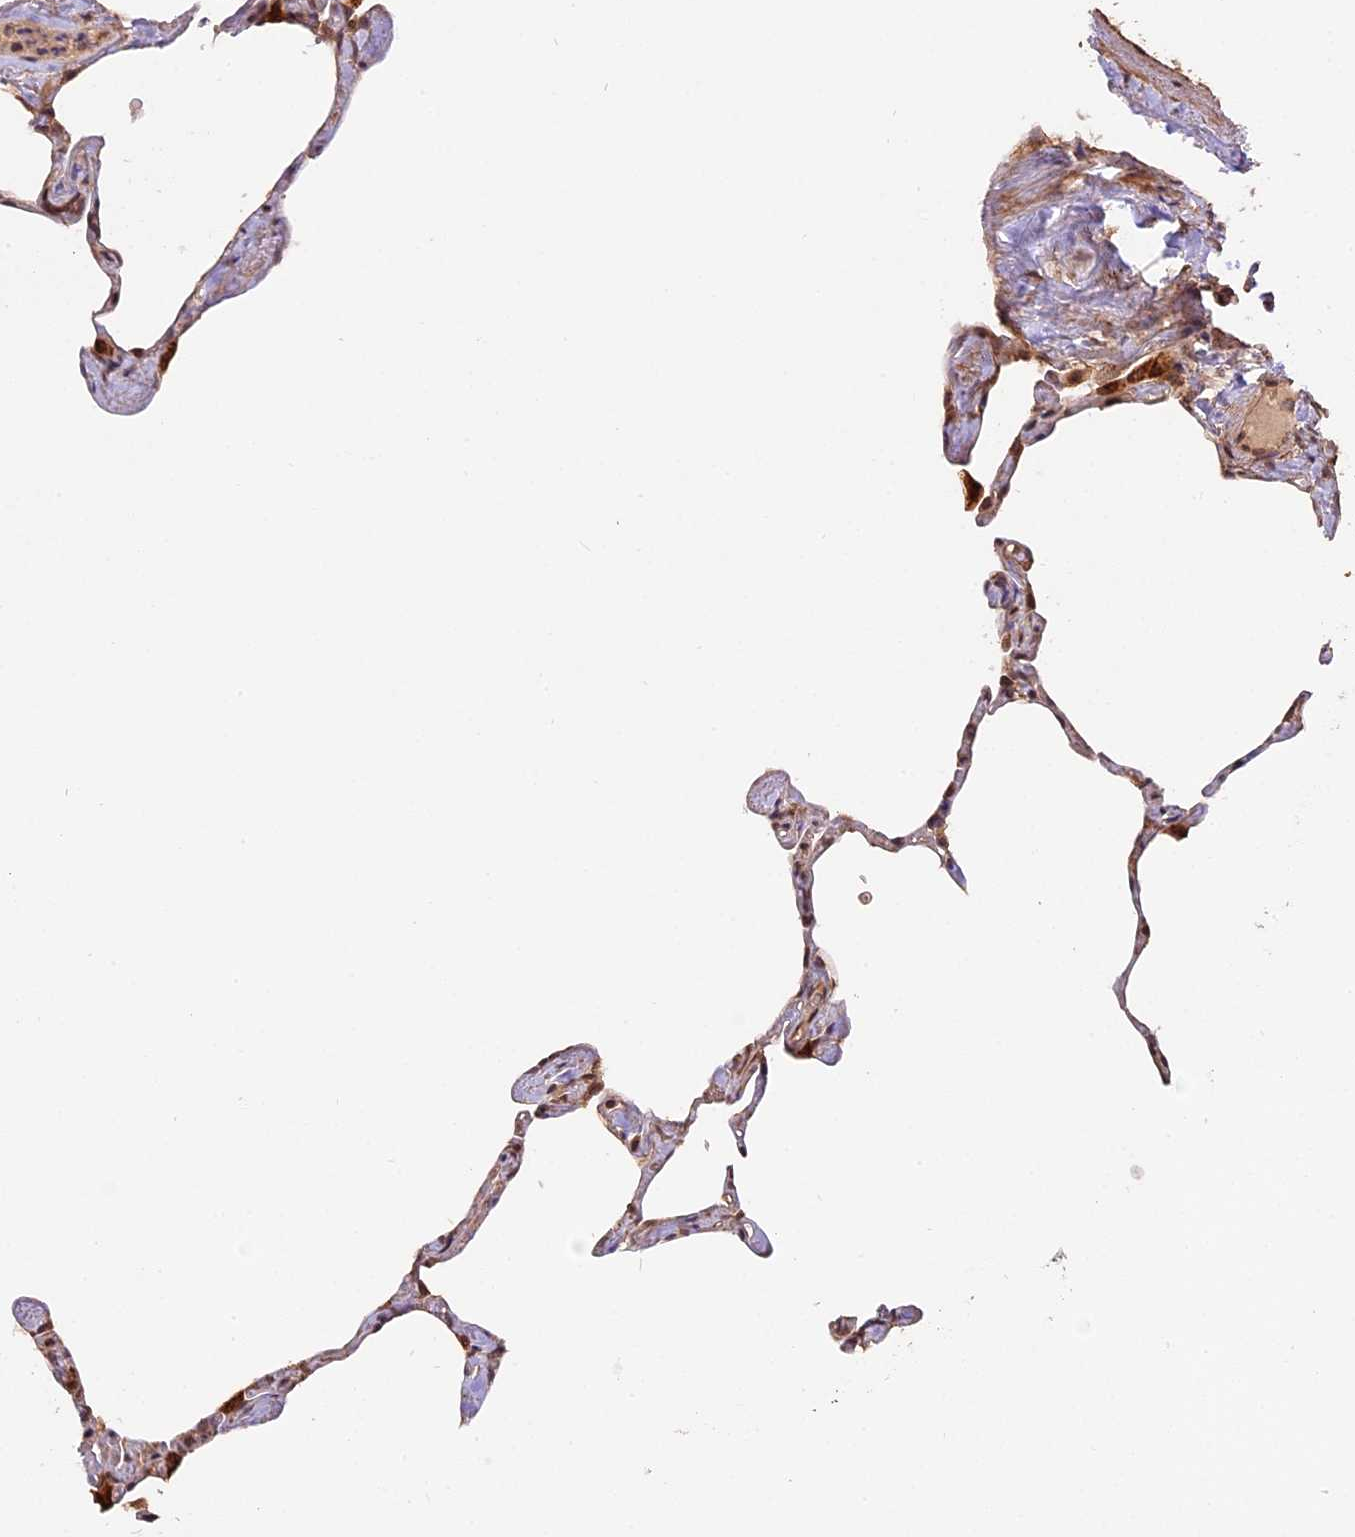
{"staining": {"intensity": "moderate", "quantity": "25%-75%", "location": "cytoplasmic/membranous,nuclear"}, "tissue": "lung", "cell_type": "Alveolar cells", "image_type": "normal", "snomed": [{"axis": "morphology", "description": "Normal tissue, NOS"}, {"axis": "topography", "description": "Lung"}], "caption": "A brown stain shows moderate cytoplasmic/membranous,nuclear expression of a protein in alveolar cells of normal lung. The staining is performed using DAB brown chromogen to label protein expression. The nuclei are counter-stained blue using hematoxylin.", "gene": "ZNF480", "patient": {"sex": "male", "age": 65}}